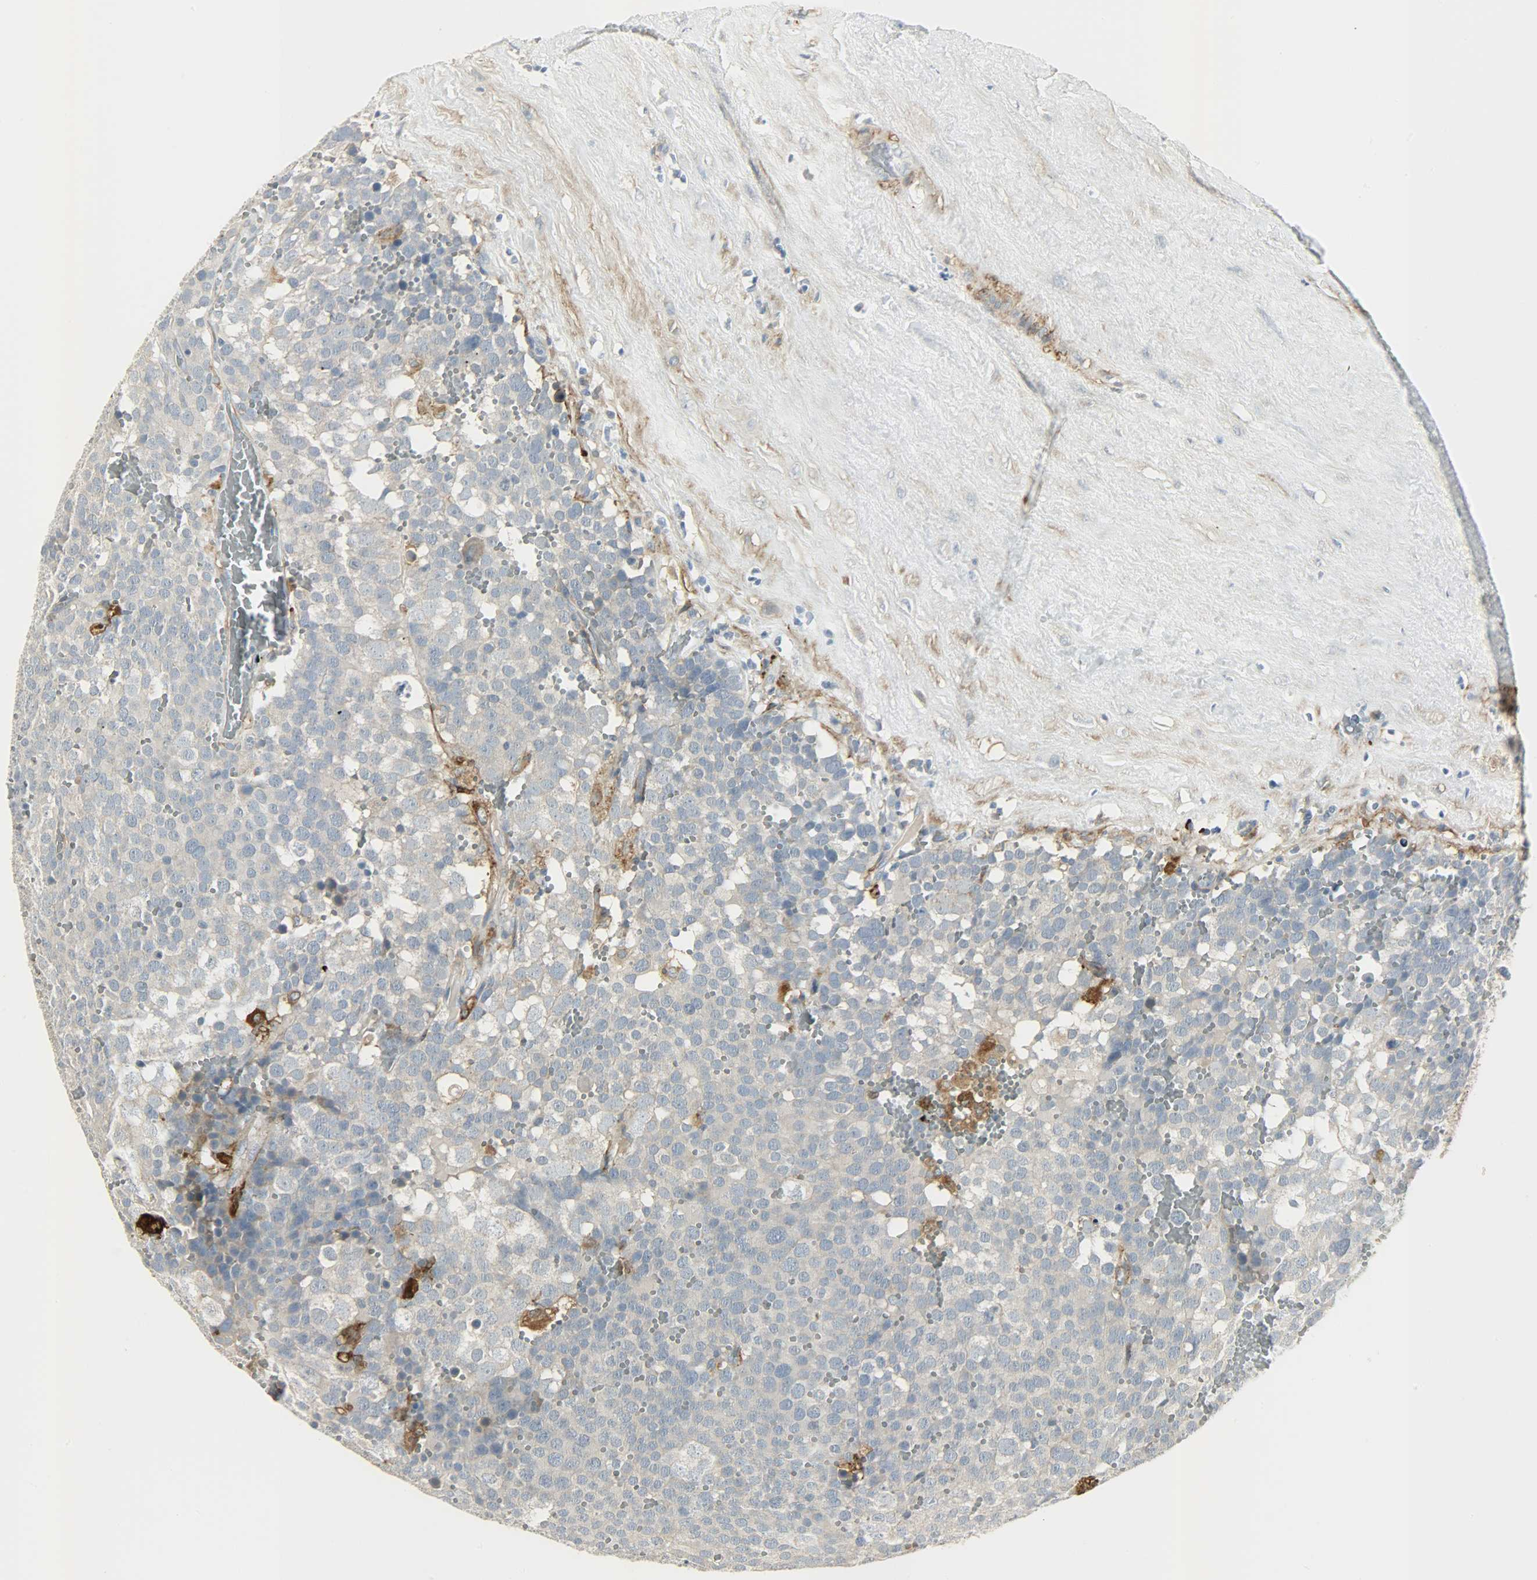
{"staining": {"intensity": "negative", "quantity": "none", "location": "none"}, "tissue": "testis cancer", "cell_type": "Tumor cells", "image_type": "cancer", "snomed": [{"axis": "morphology", "description": "Seminoma, NOS"}, {"axis": "topography", "description": "Testis"}], "caption": "High power microscopy histopathology image of an immunohistochemistry micrograph of testis seminoma, revealing no significant positivity in tumor cells.", "gene": "ENPEP", "patient": {"sex": "male", "age": 71}}